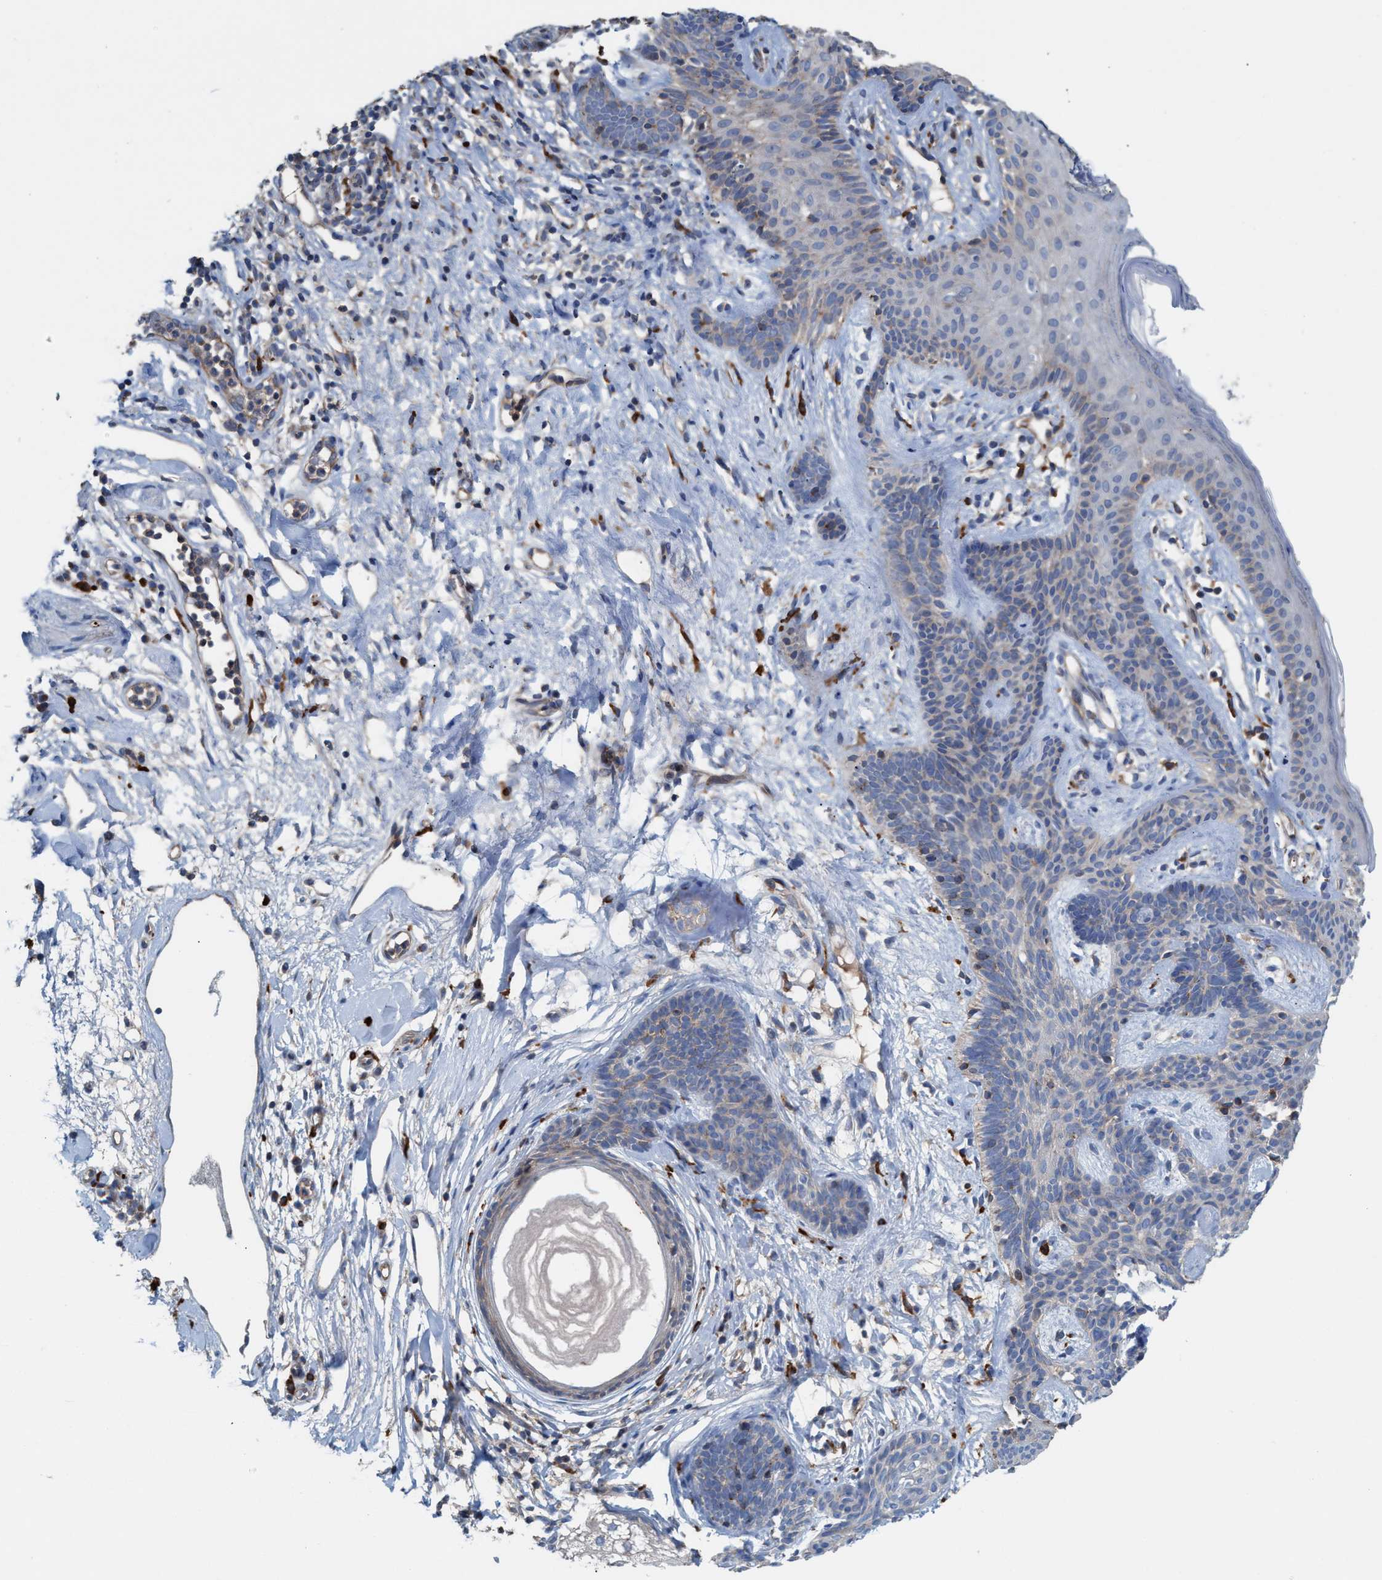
{"staining": {"intensity": "negative", "quantity": "none", "location": "none"}, "tissue": "skin cancer", "cell_type": "Tumor cells", "image_type": "cancer", "snomed": [{"axis": "morphology", "description": "Developmental malformation"}, {"axis": "morphology", "description": "Basal cell carcinoma"}, {"axis": "topography", "description": "Skin"}], "caption": "An image of human basal cell carcinoma (skin) is negative for staining in tumor cells. The staining was performed using DAB (3,3'-diaminobenzidine) to visualize the protein expression in brown, while the nuclei were stained in blue with hematoxylin (Magnification: 20x).", "gene": "MRM1", "patient": {"sex": "female", "age": 62}}